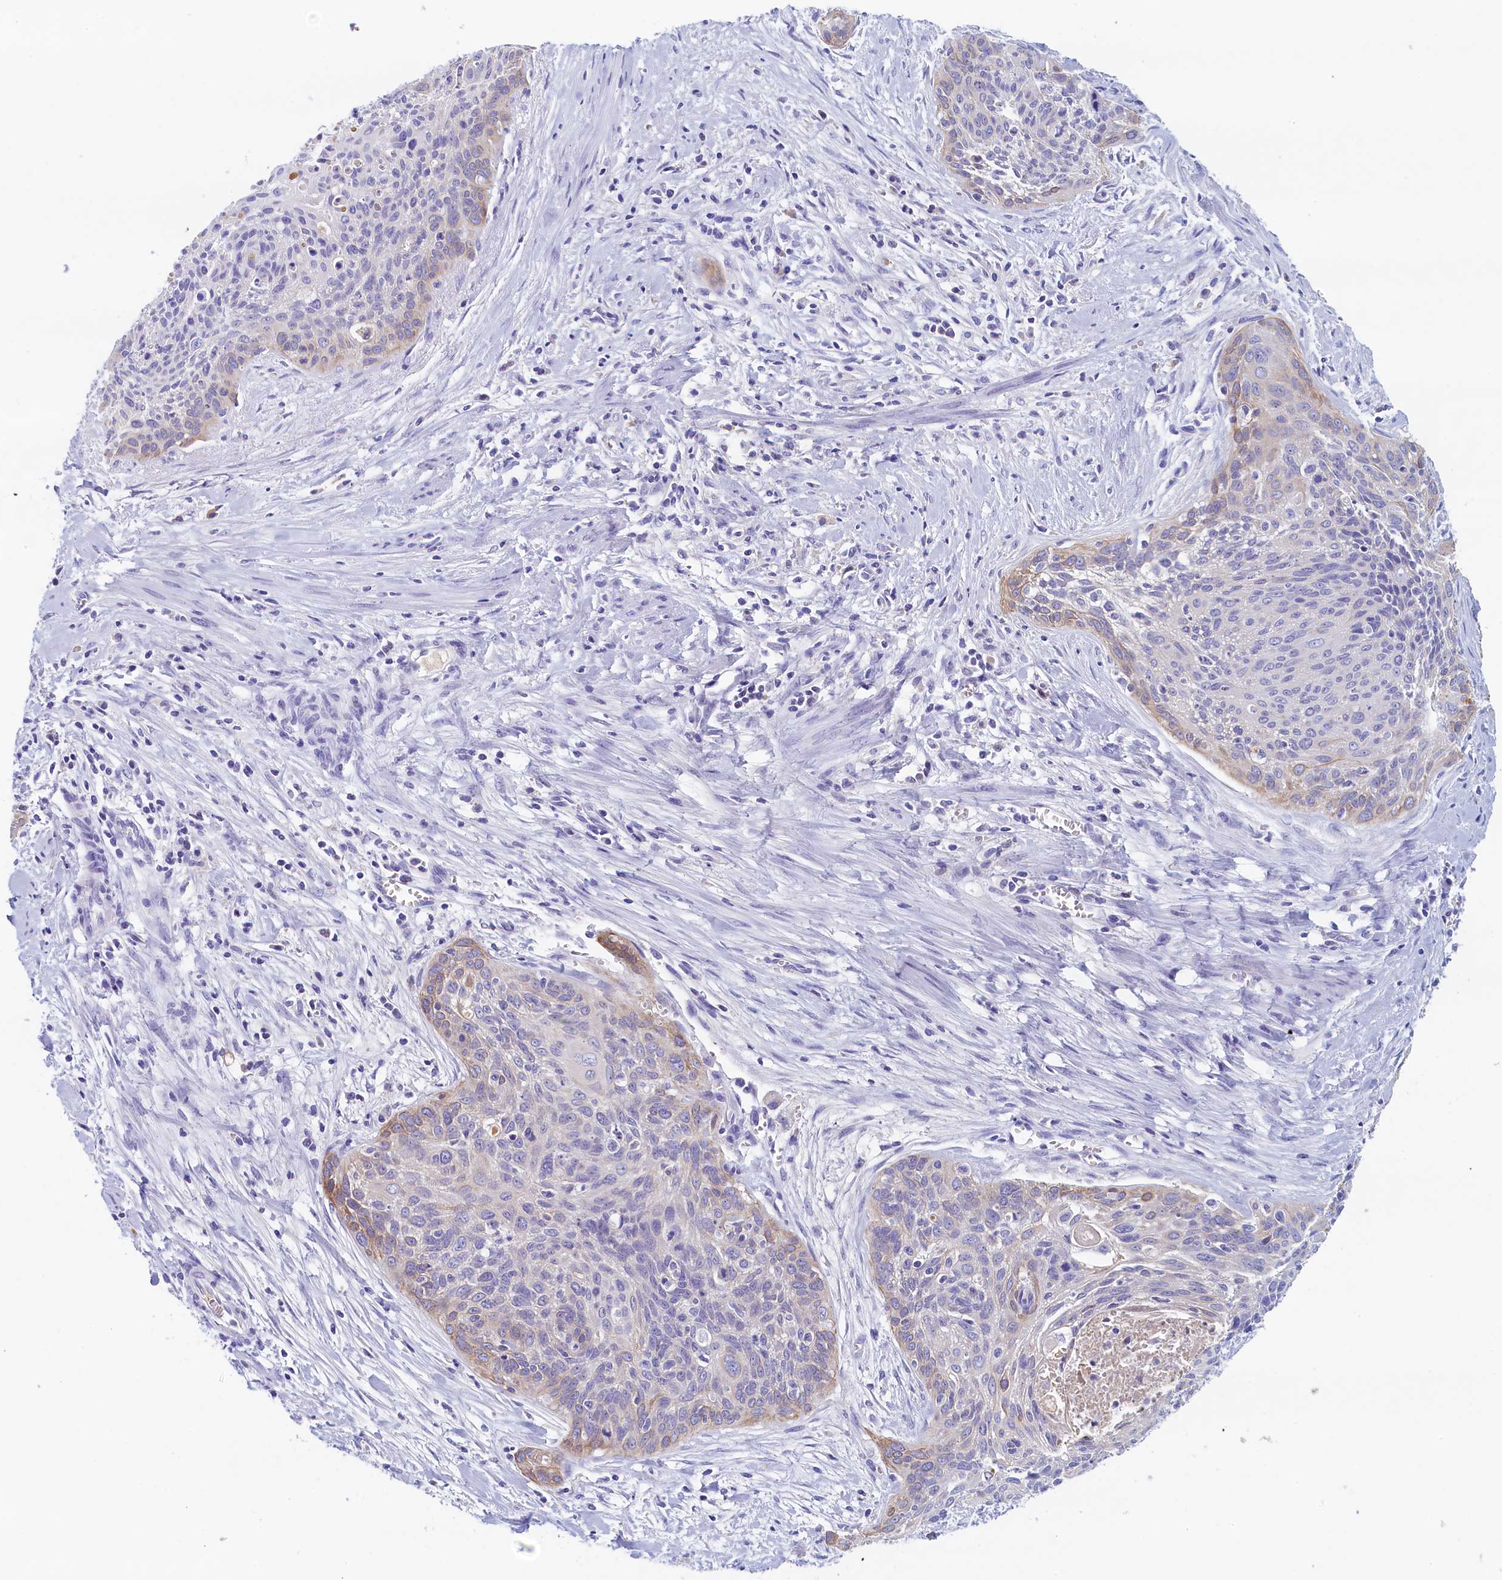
{"staining": {"intensity": "weak", "quantity": "<25%", "location": "cytoplasmic/membranous"}, "tissue": "cervical cancer", "cell_type": "Tumor cells", "image_type": "cancer", "snomed": [{"axis": "morphology", "description": "Squamous cell carcinoma, NOS"}, {"axis": "topography", "description": "Cervix"}], "caption": "An immunohistochemistry histopathology image of cervical squamous cell carcinoma is shown. There is no staining in tumor cells of cervical squamous cell carcinoma.", "gene": "GUCA1C", "patient": {"sex": "female", "age": 55}}